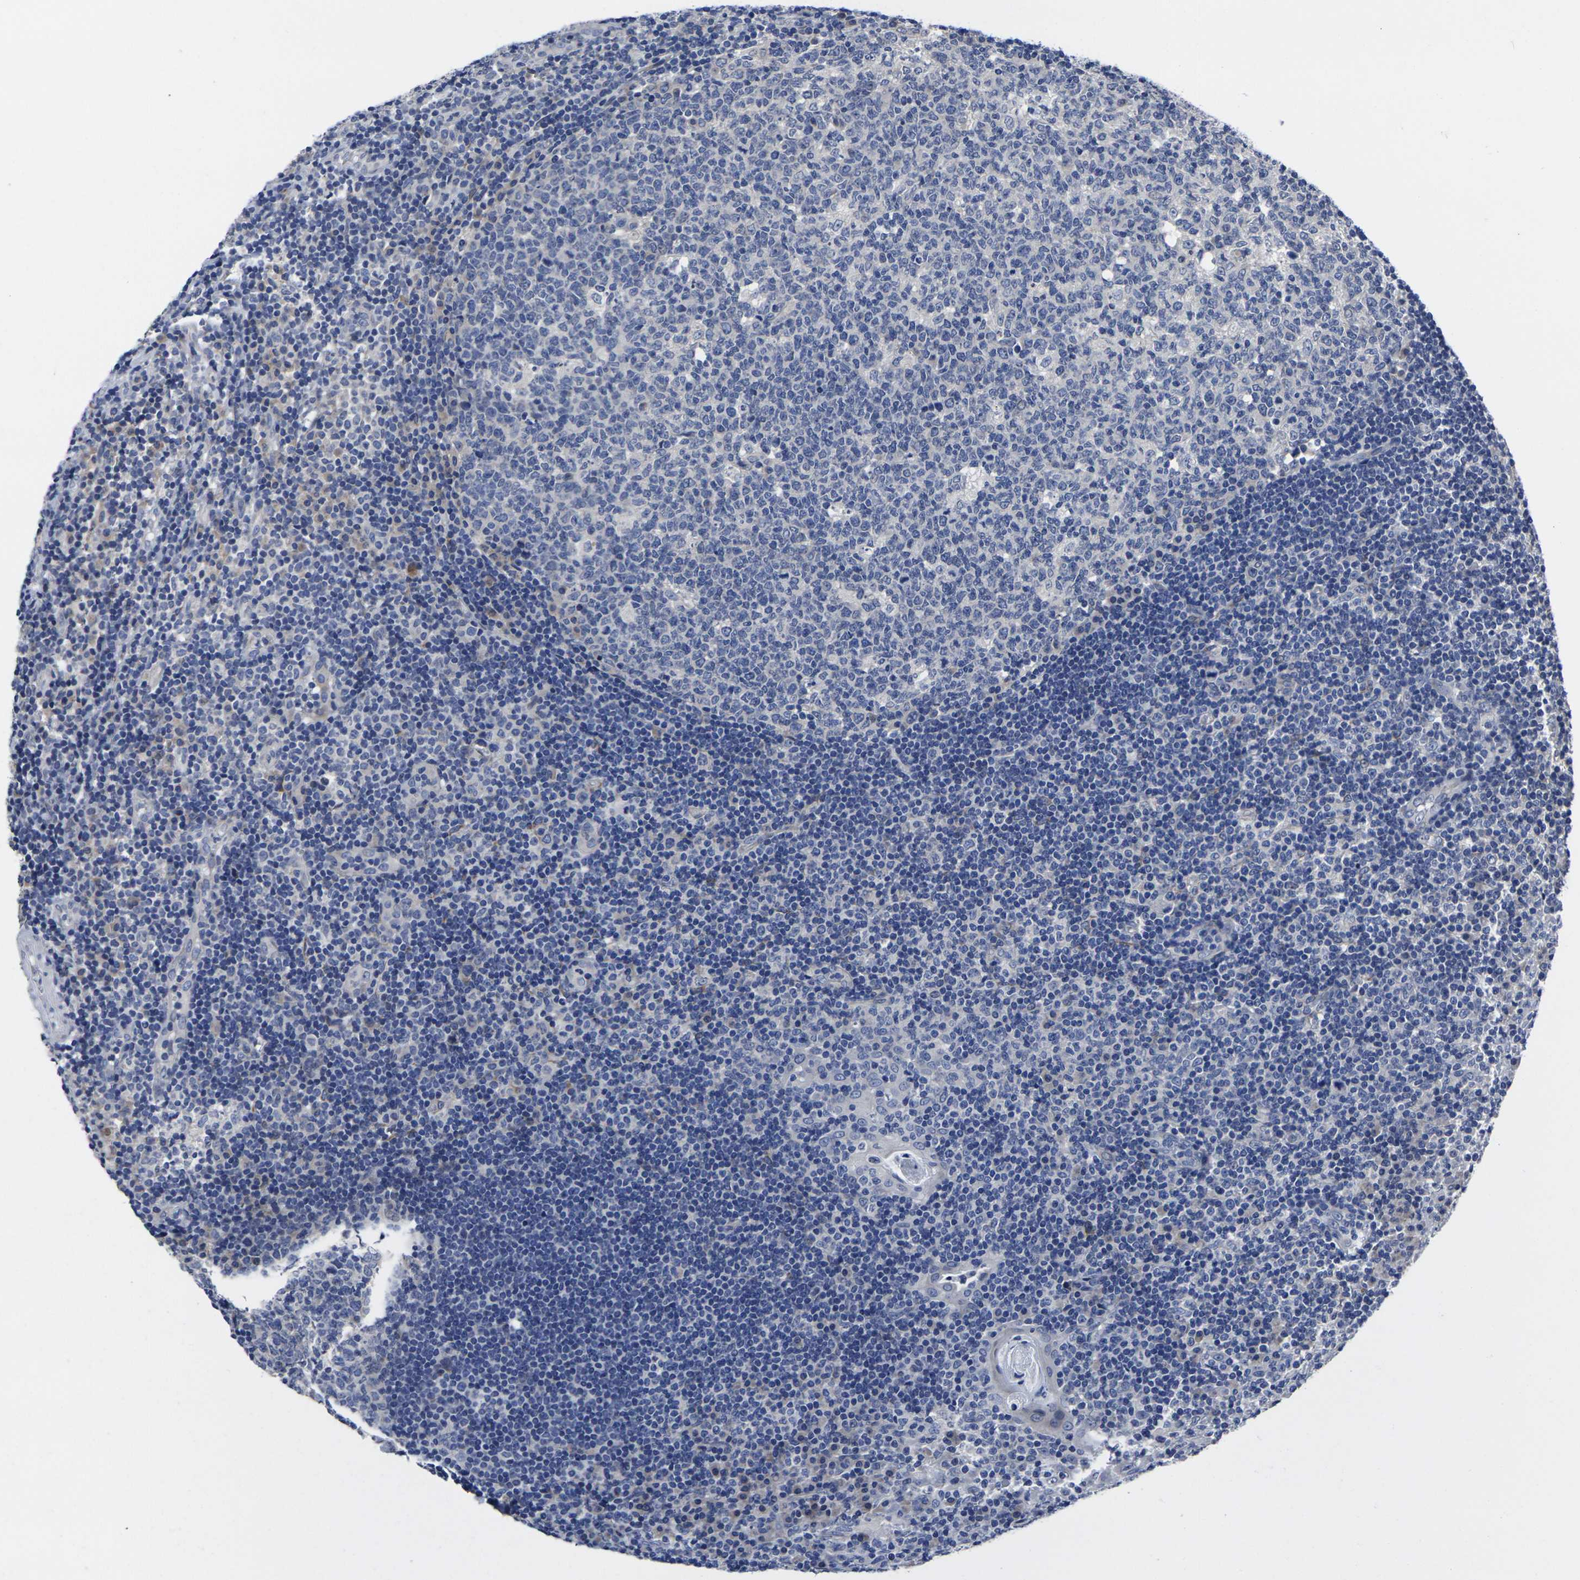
{"staining": {"intensity": "negative", "quantity": "none", "location": "none"}, "tissue": "tonsil", "cell_type": "Germinal center cells", "image_type": "normal", "snomed": [{"axis": "morphology", "description": "Normal tissue, NOS"}, {"axis": "topography", "description": "Tonsil"}], "caption": "This is a image of immunohistochemistry staining of normal tonsil, which shows no expression in germinal center cells.", "gene": "CYP2C8", "patient": {"sex": "female", "age": 40}}